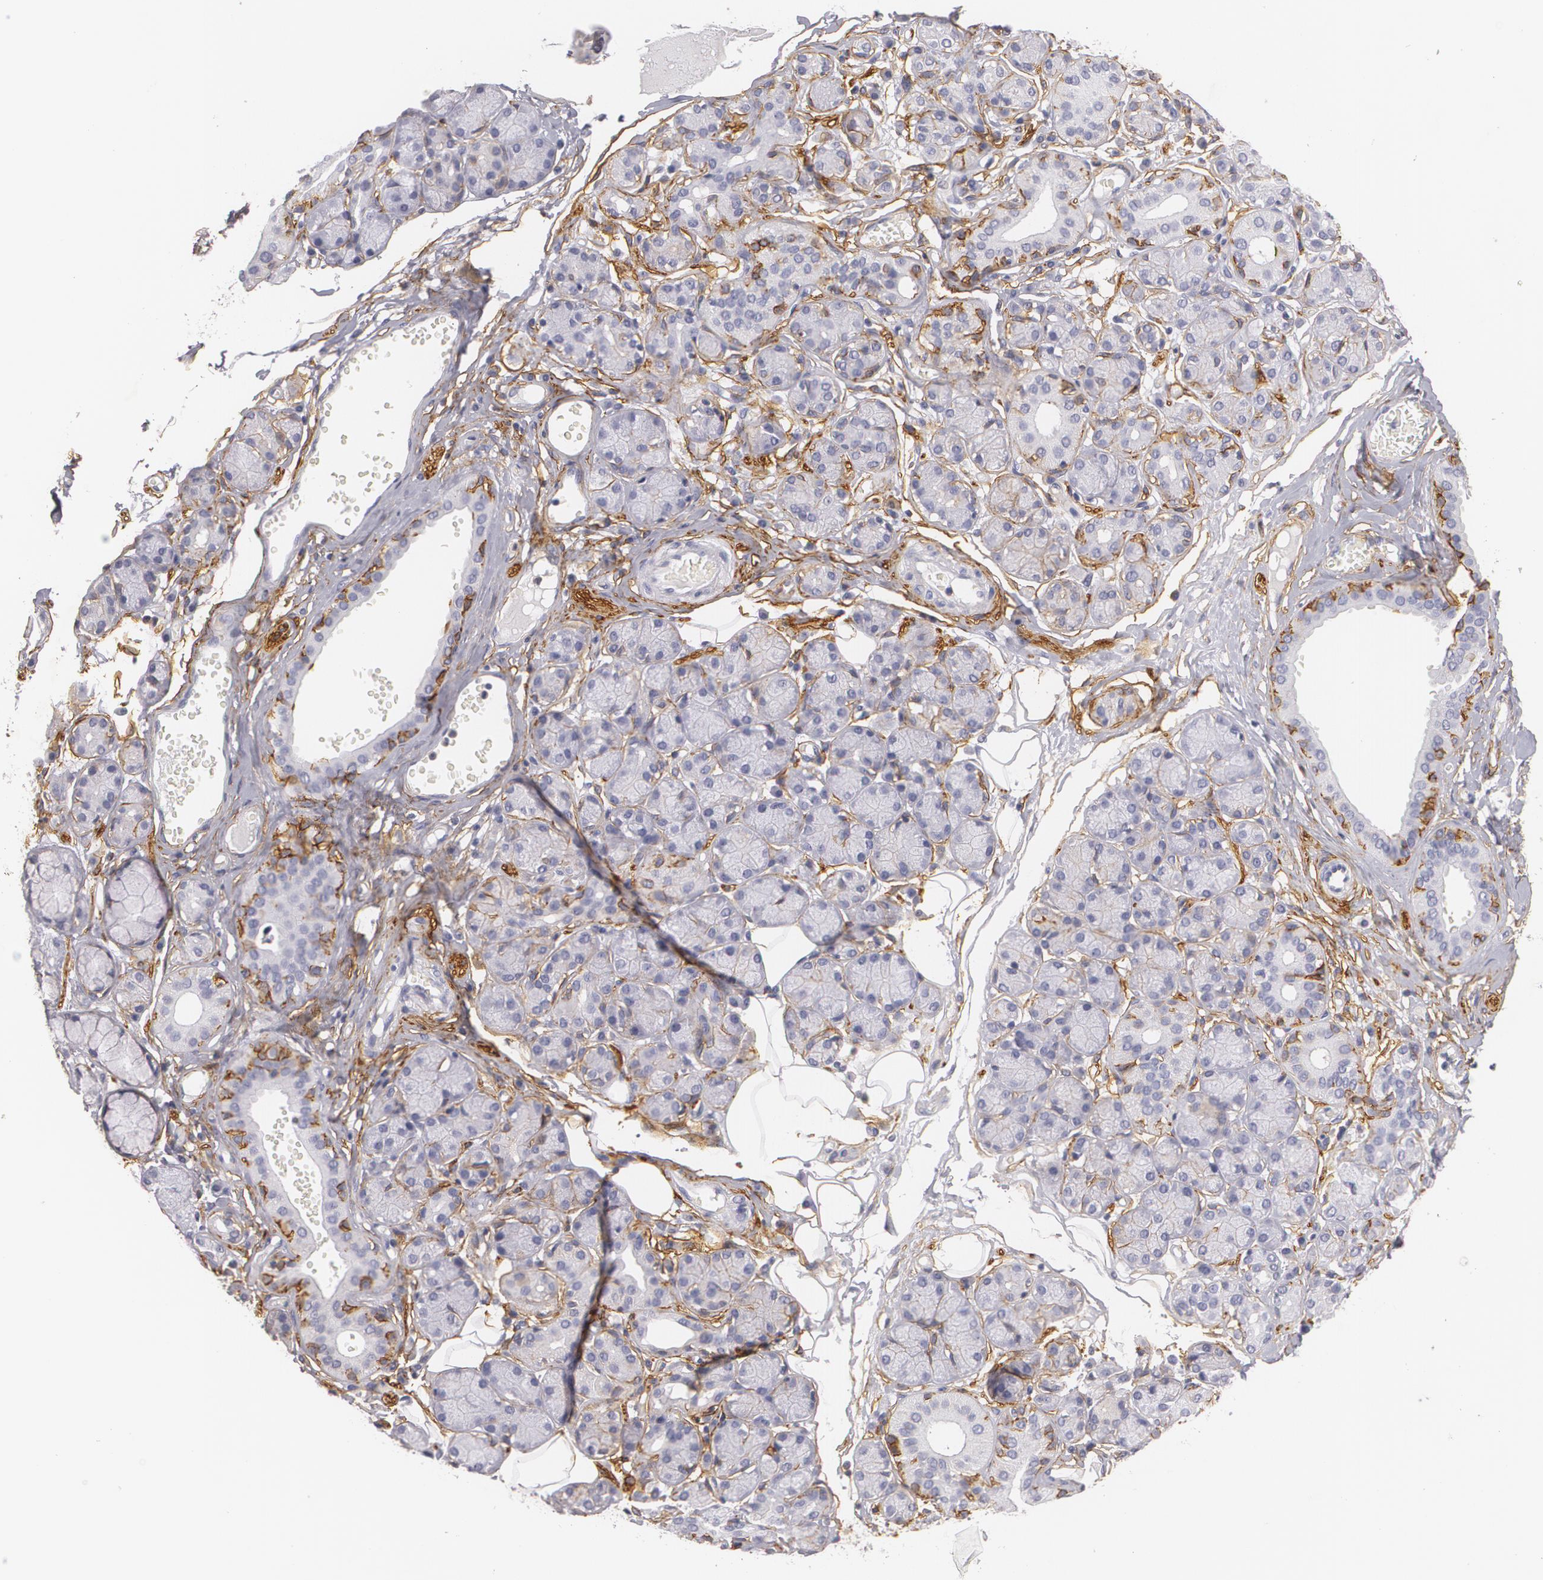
{"staining": {"intensity": "moderate", "quantity": "<25%", "location": "cytoplasmic/membranous"}, "tissue": "salivary gland", "cell_type": "Glandular cells", "image_type": "normal", "snomed": [{"axis": "morphology", "description": "Normal tissue, NOS"}, {"axis": "topography", "description": "Salivary gland"}], "caption": "This is a photomicrograph of immunohistochemistry (IHC) staining of benign salivary gland, which shows moderate expression in the cytoplasmic/membranous of glandular cells.", "gene": "NGFR", "patient": {"sex": "male", "age": 54}}